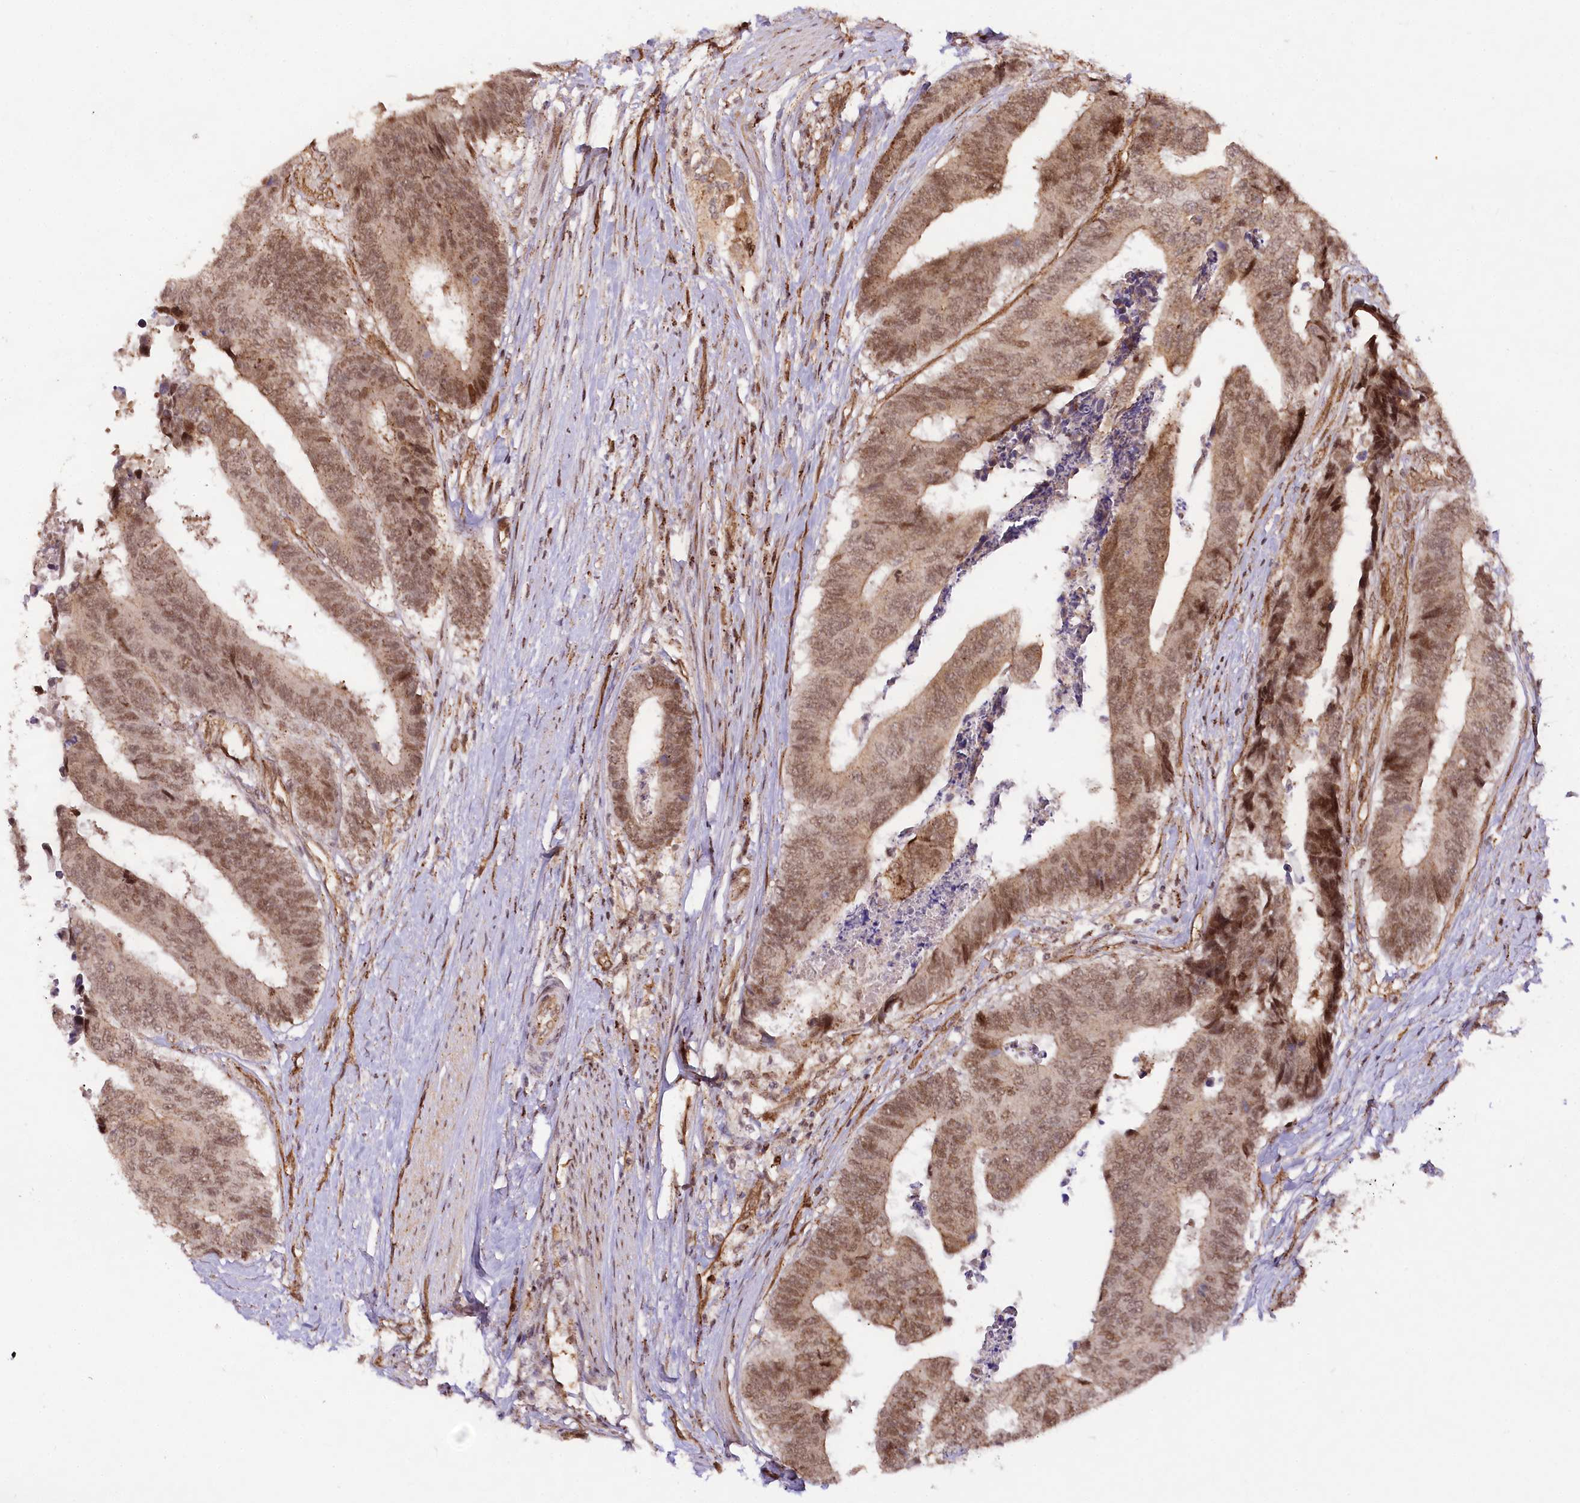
{"staining": {"intensity": "moderate", "quantity": ">75%", "location": "cytoplasmic/membranous,nuclear"}, "tissue": "colorectal cancer", "cell_type": "Tumor cells", "image_type": "cancer", "snomed": [{"axis": "morphology", "description": "Adenocarcinoma, NOS"}, {"axis": "topography", "description": "Rectum"}], "caption": "Immunohistochemistry (IHC) image of colorectal cancer (adenocarcinoma) stained for a protein (brown), which shows medium levels of moderate cytoplasmic/membranous and nuclear positivity in about >75% of tumor cells.", "gene": "COPG1", "patient": {"sex": "male", "age": 84}}